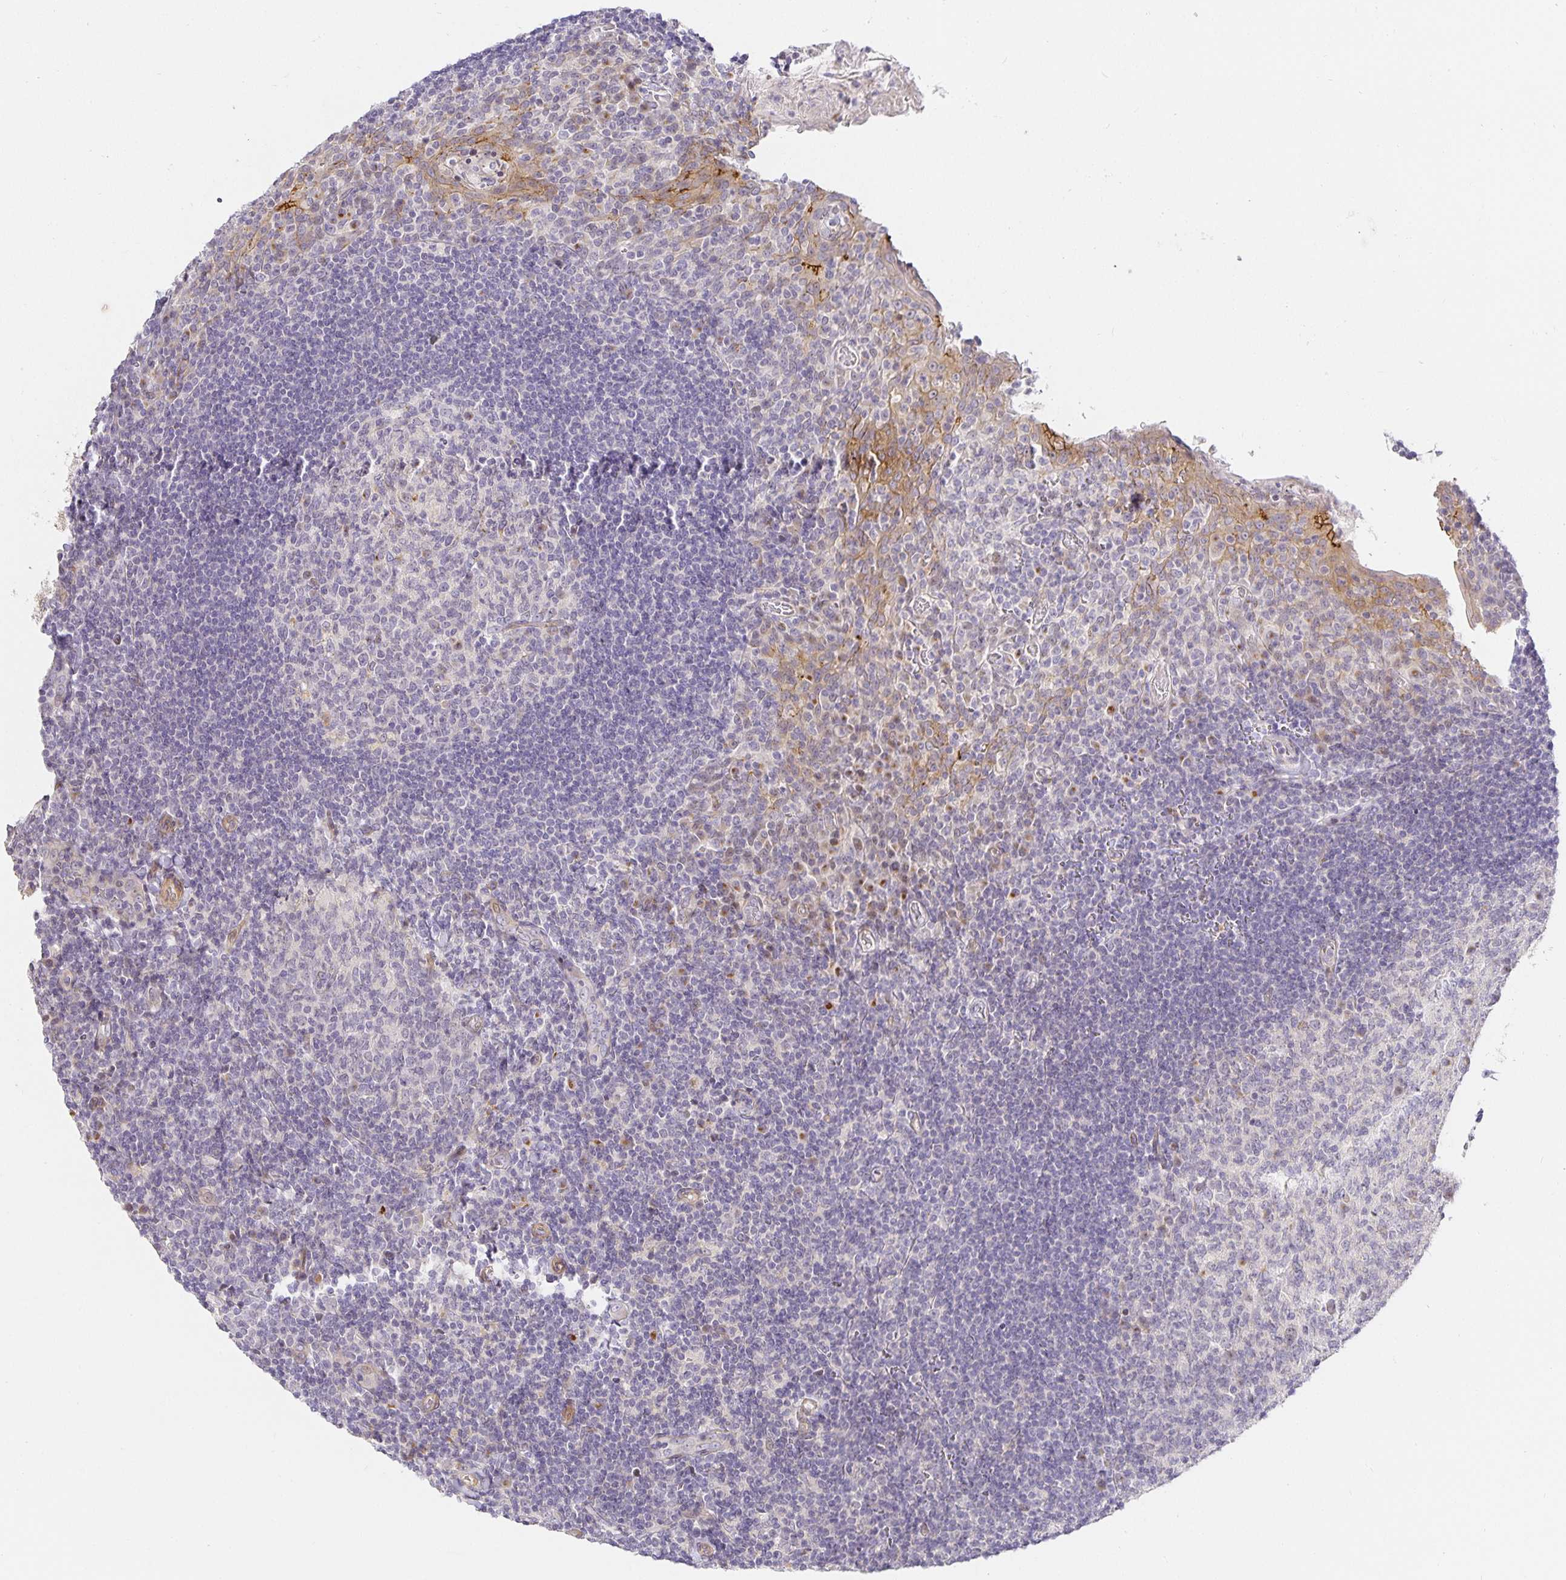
{"staining": {"intensity": "negative", "quantity": "none", "location": "none"}, "tissue": "tonsil", "cell_type": "Germinal center cells", "image_type": "normal", "snomed": [{"axis": "morphology", "description": "Normal tissue, NOS"}, {"axis": "topography", "description": "Tonsil"}], "caption": "A high-resolution micrograph shows IHC staining of benign tonsil, which reveals no significant positivity in germinal center cells.", "gene": "TJP3", "patient": {"sex": "female", "age": 10}}